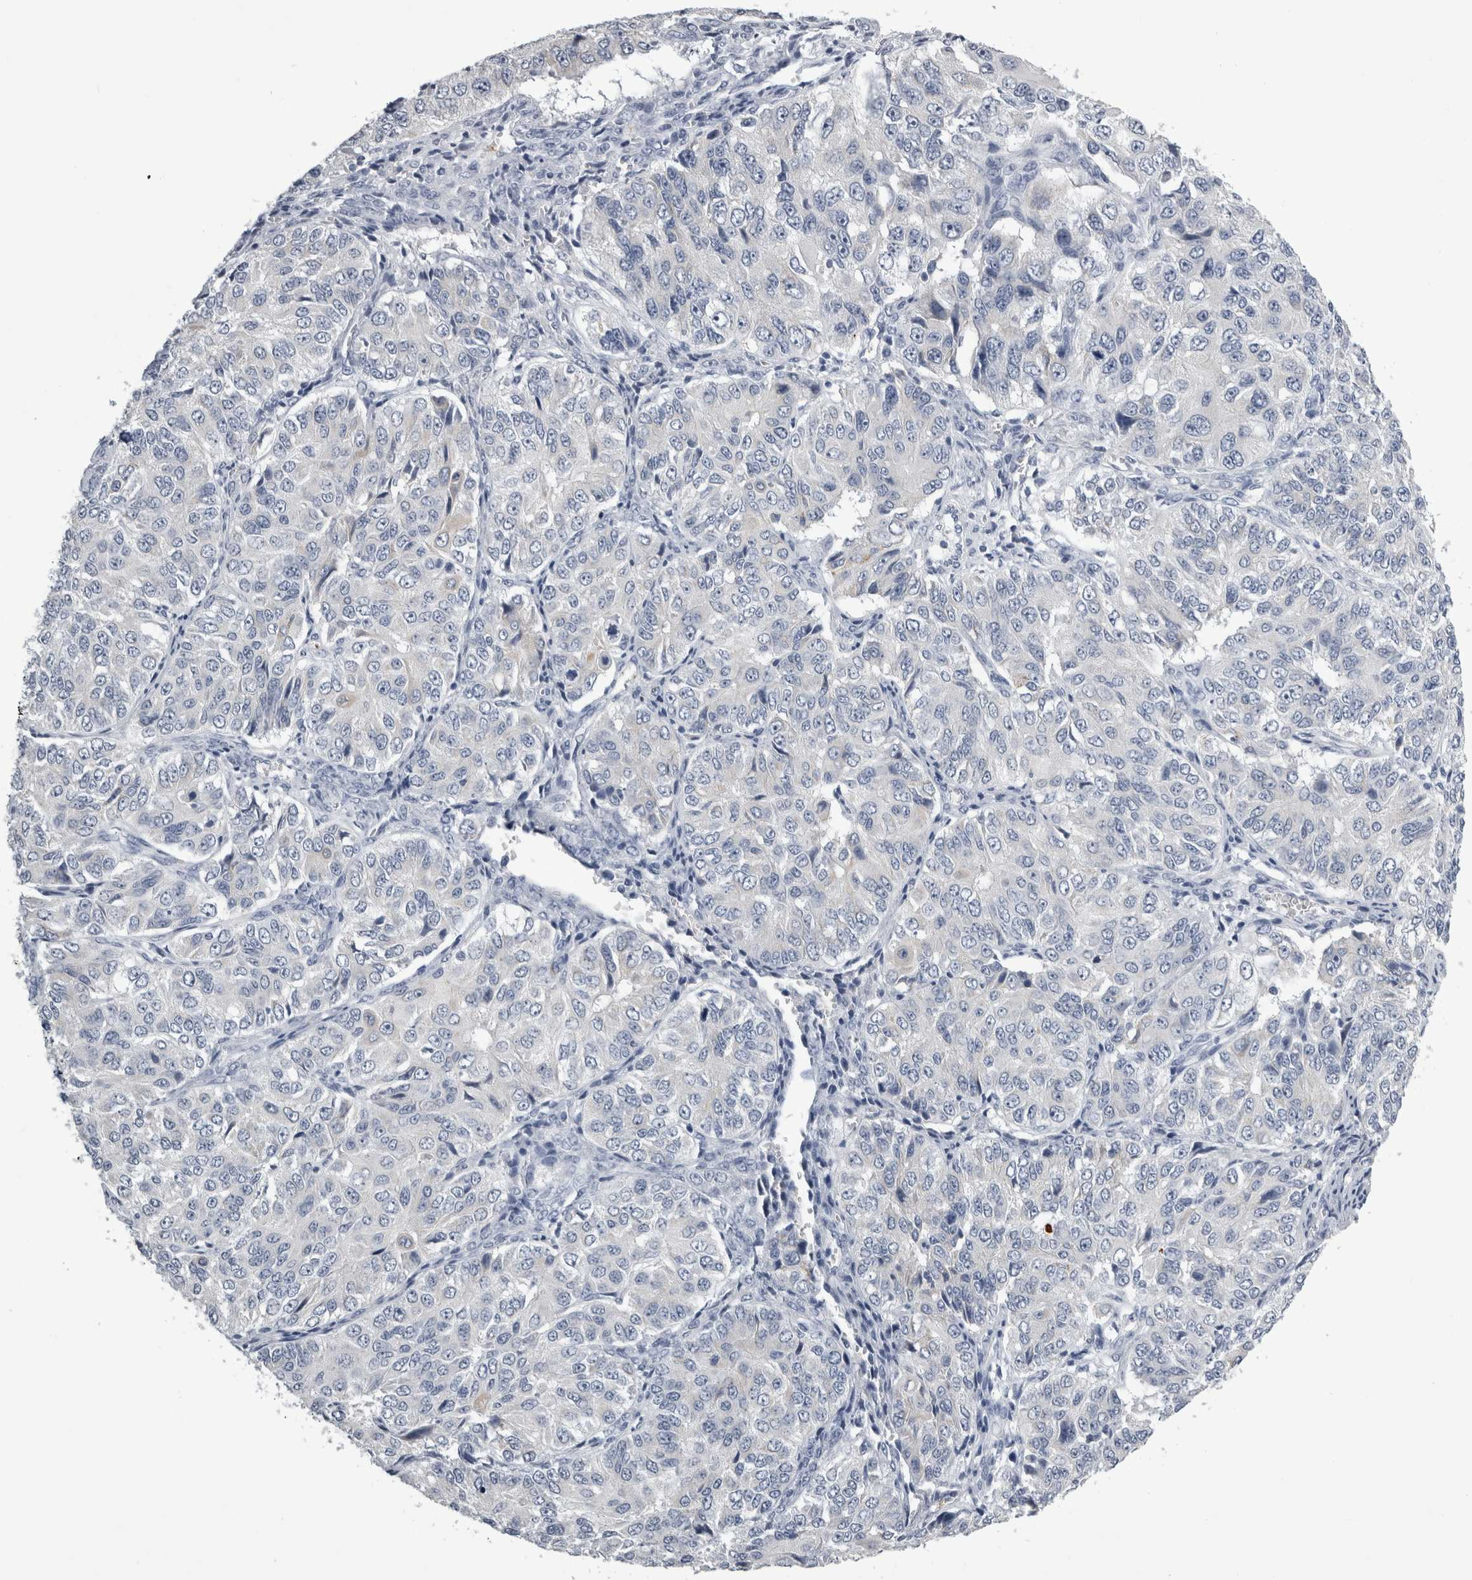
{"staining": {"intensity": "negative", "quantity": "none", "location": "none"}, "tissue": "ovarian cancer", "cell_type": "Tumor cells", "image_type": "cancer", "snomed": [{"axis": "morphology", "description": "Carcinoma, endometroid"}, {"axis": "topography", "description": "Ovary"}], "caption": "Photomicrograph shows no protein expression in tumor cells of ovarian endometroid carcinoma tissue. The staining was performed using DAB to visualize the protein expression in brown, while the nuclei were stained in blue with hematoxylin (Magnification: 20x).", "gene": "ALDH8A1", "patient": {"sex": "female", "age": 51}}